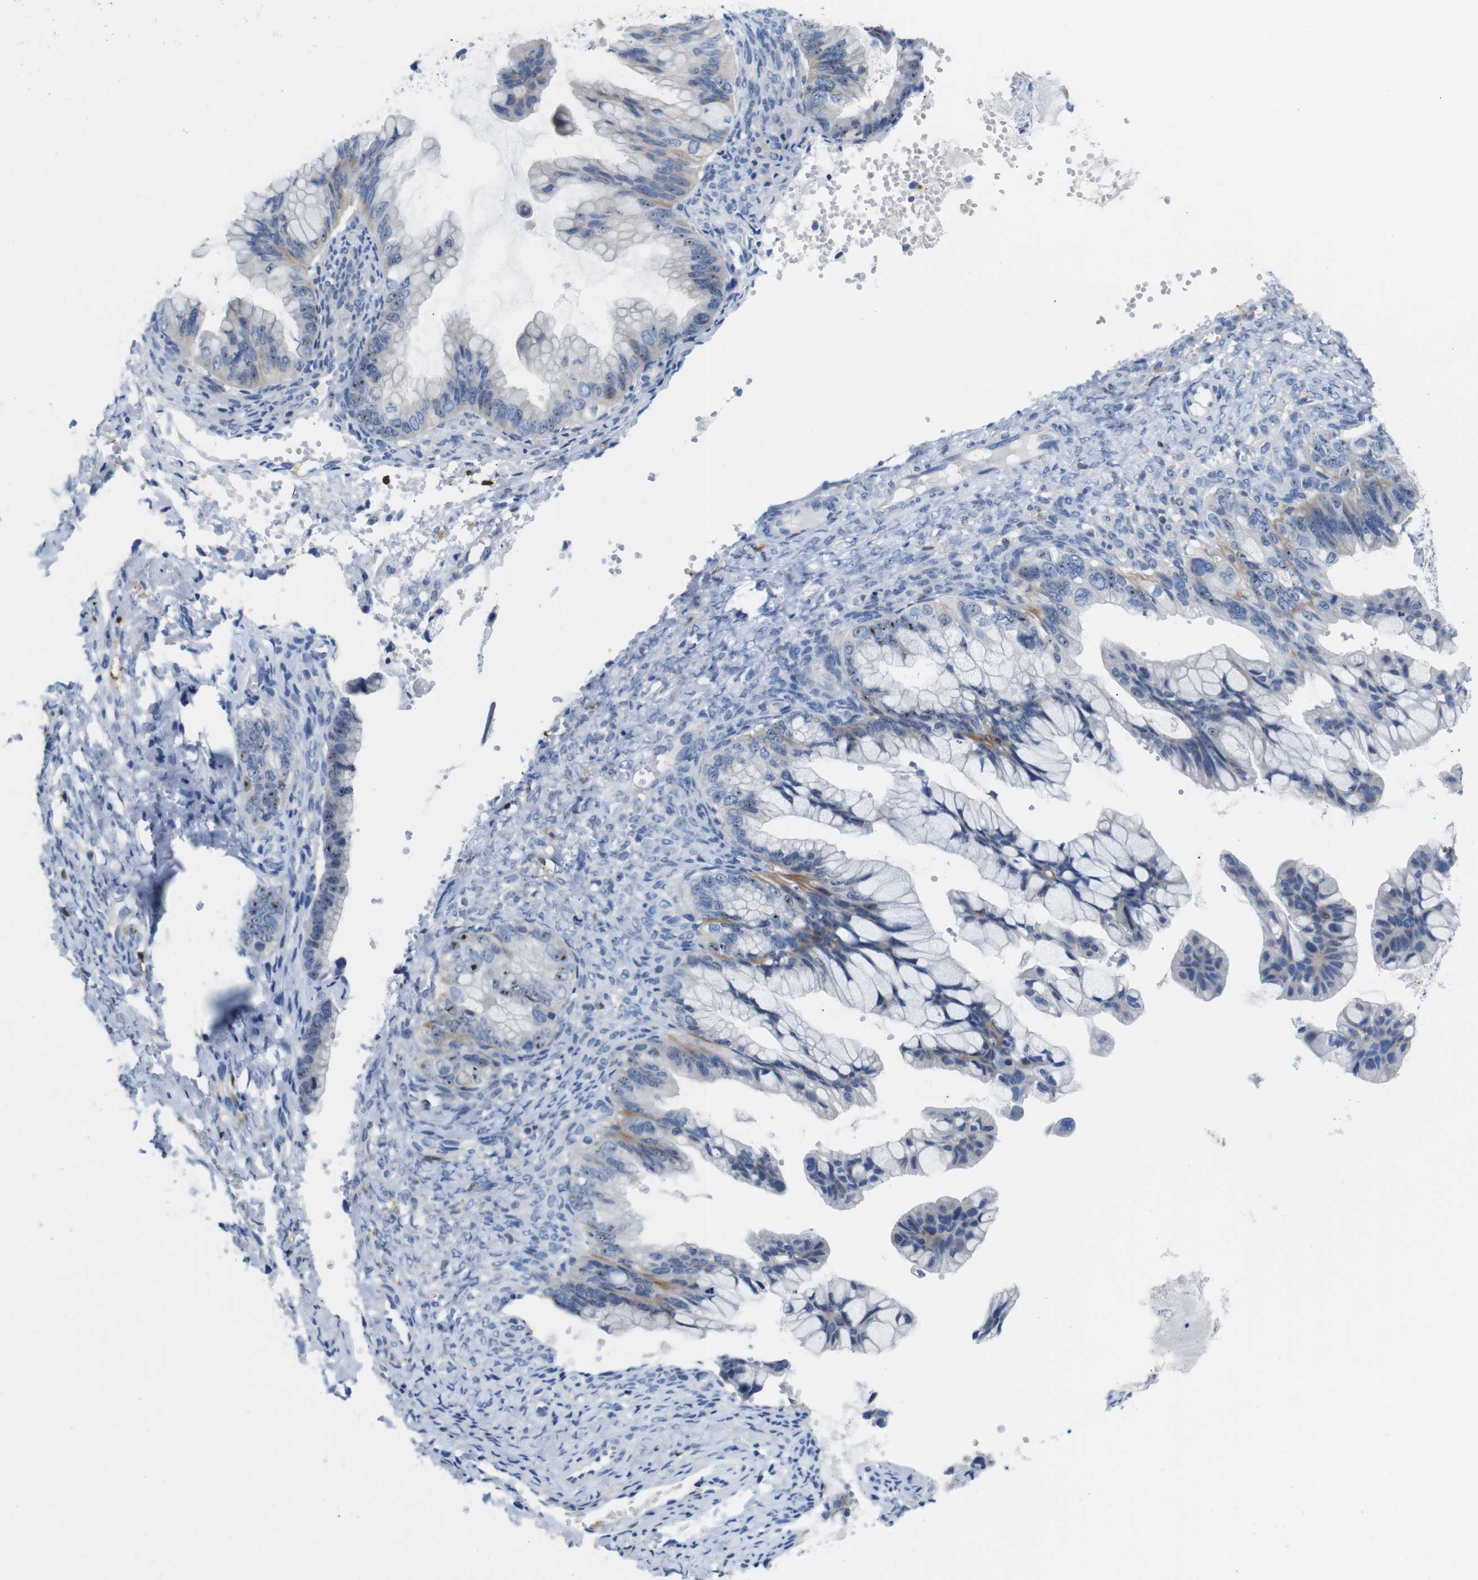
{"staining": {"intensity": "moderate", "quantity": "25%-75%", "location": "nuclear"}, "tissue": "ovarian cancer", "cell_type": "Tumor cells", "image_type": "cancer", "snomed": [{"axis": "morphology", "description": "Cystadenocarcinoma, mucinous, NOS"}, {"axis": "topography", "description": "Ovary"}], "caption": "The image exhibits a brown stain indicating the presence of a protein in the nuclear of tumor cells in ovarian cancer (mucinous cystadenocarcinoma). (DAB IHC, brown staining for protein, blue staining for nuclei).", "gene": "C1orf210", "patient": {"sex": "female", "age": 36}}